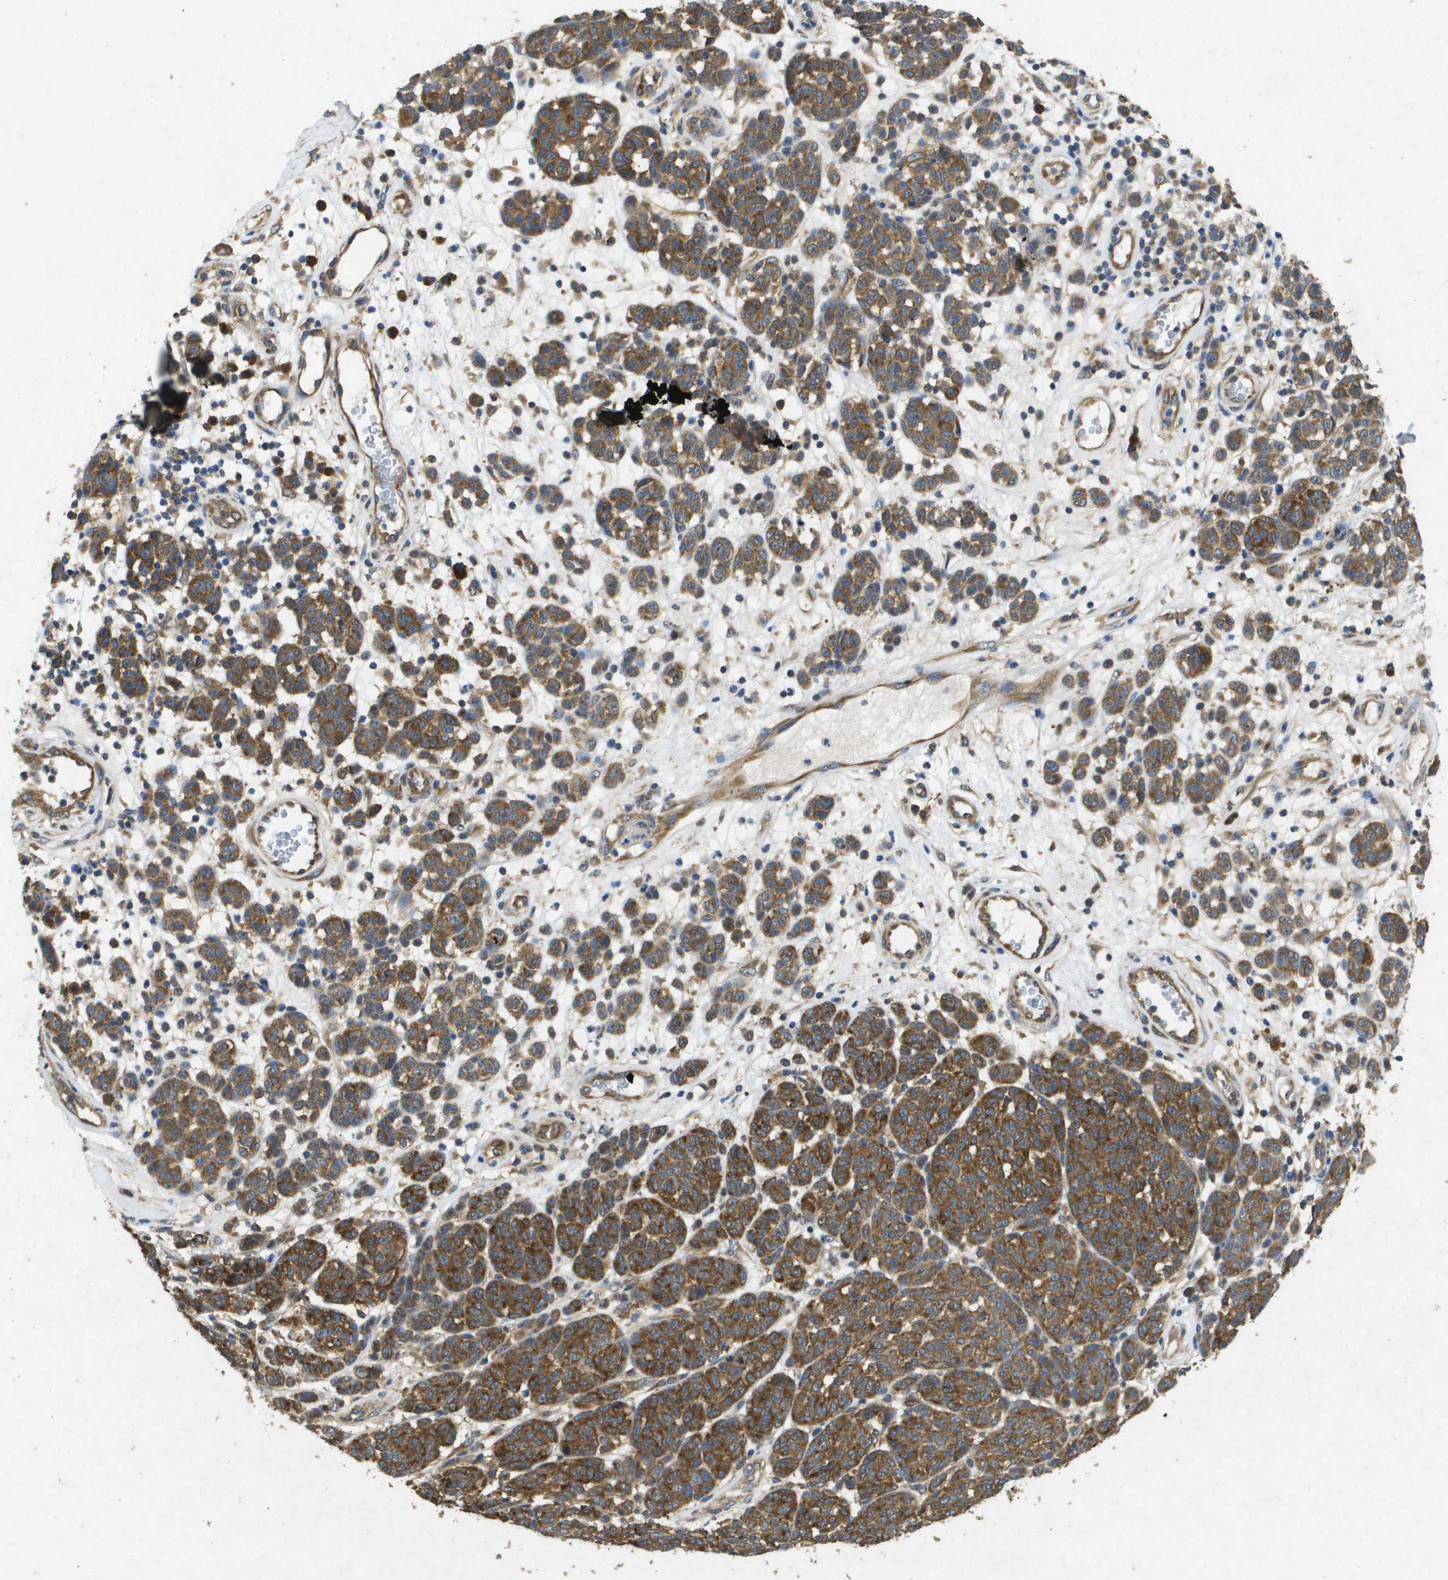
{"staining": {"intensity": "strong", "quantity": ">75%", "location": "cytoplasmic/membranous"}, "tissue": "melanoma", "cell_type": "Tumor cells", "image_type": "cancer", "snomed": [{"axis": "morphology", "description": "Malignant melanoma, NOS"}, {"axis": "topography", "description": "Skin"}], "caption": "Melanoma was stained to show a protein in brown. There is high levels of strong cytoplasmic/membranous positivity in approximately >75% of tumor cells. The staining was performed using DAB (3,3'-diaminobenzidine) to visualize the protein expression in brown, while the nuclei were stained in blue with hematoxylin (Magnification: 20x).", "gene": "PTPRT", "patient": {"sex": "male", "age": 59}}